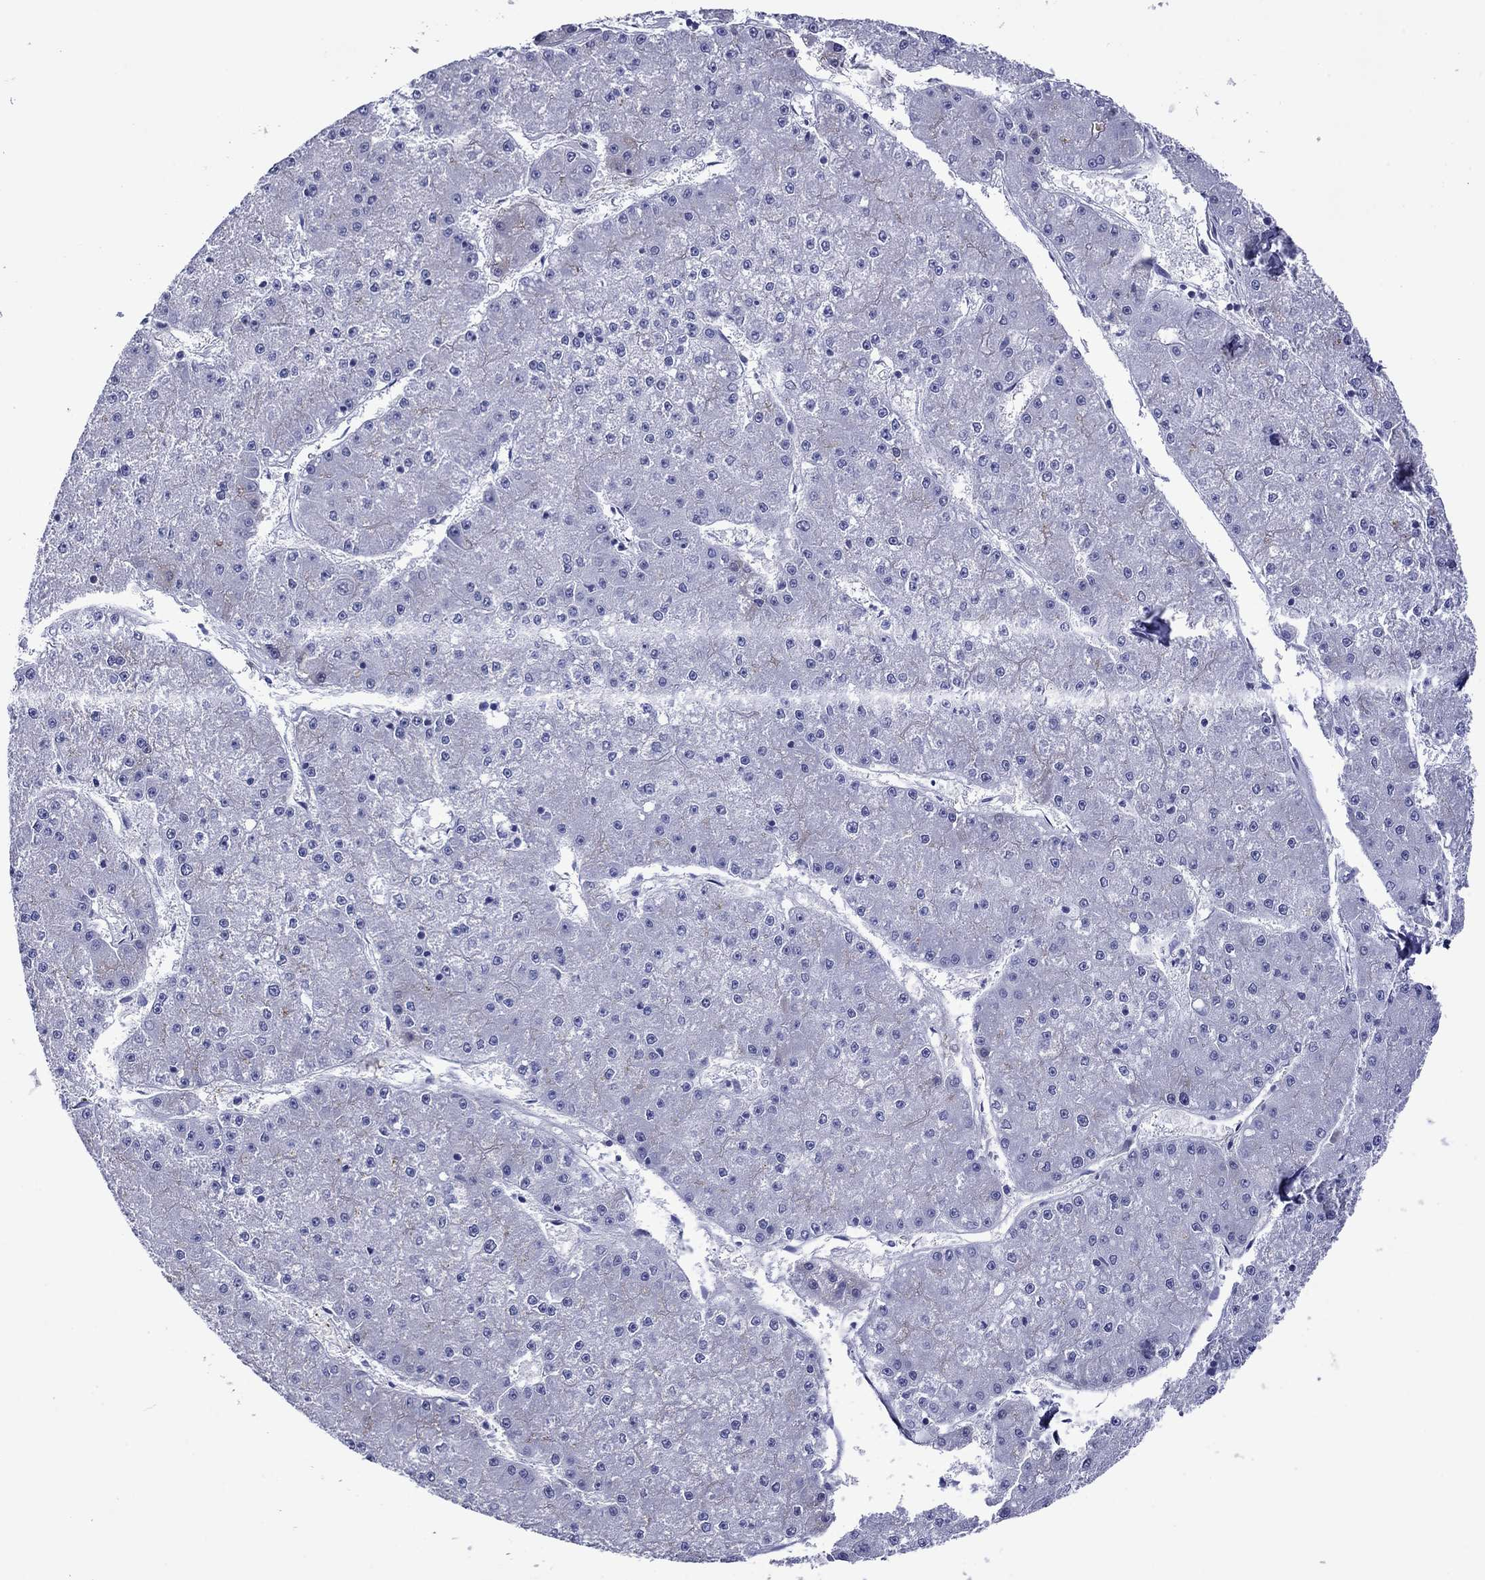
{"staining": {"intensity": "negative", "quantity": "none", "location": "none"}, "tissue": "liver cancer", "cell_type": "Tumor cells", "image_type": "cancer", "snomed": [{"axis": "morphology", "description": "Carcinoma, Hepatocellular, NOS"}, {"axis": "topography", "description": "Liver"}], "caption": "Human liver cancer (hepatocellular carcinoma) stained for a protein using immunohistochemistry (IHC) reveals no expression in tumor cells.", "gene": "APOA2", "patient": {"sex": "male", "age": 73}}